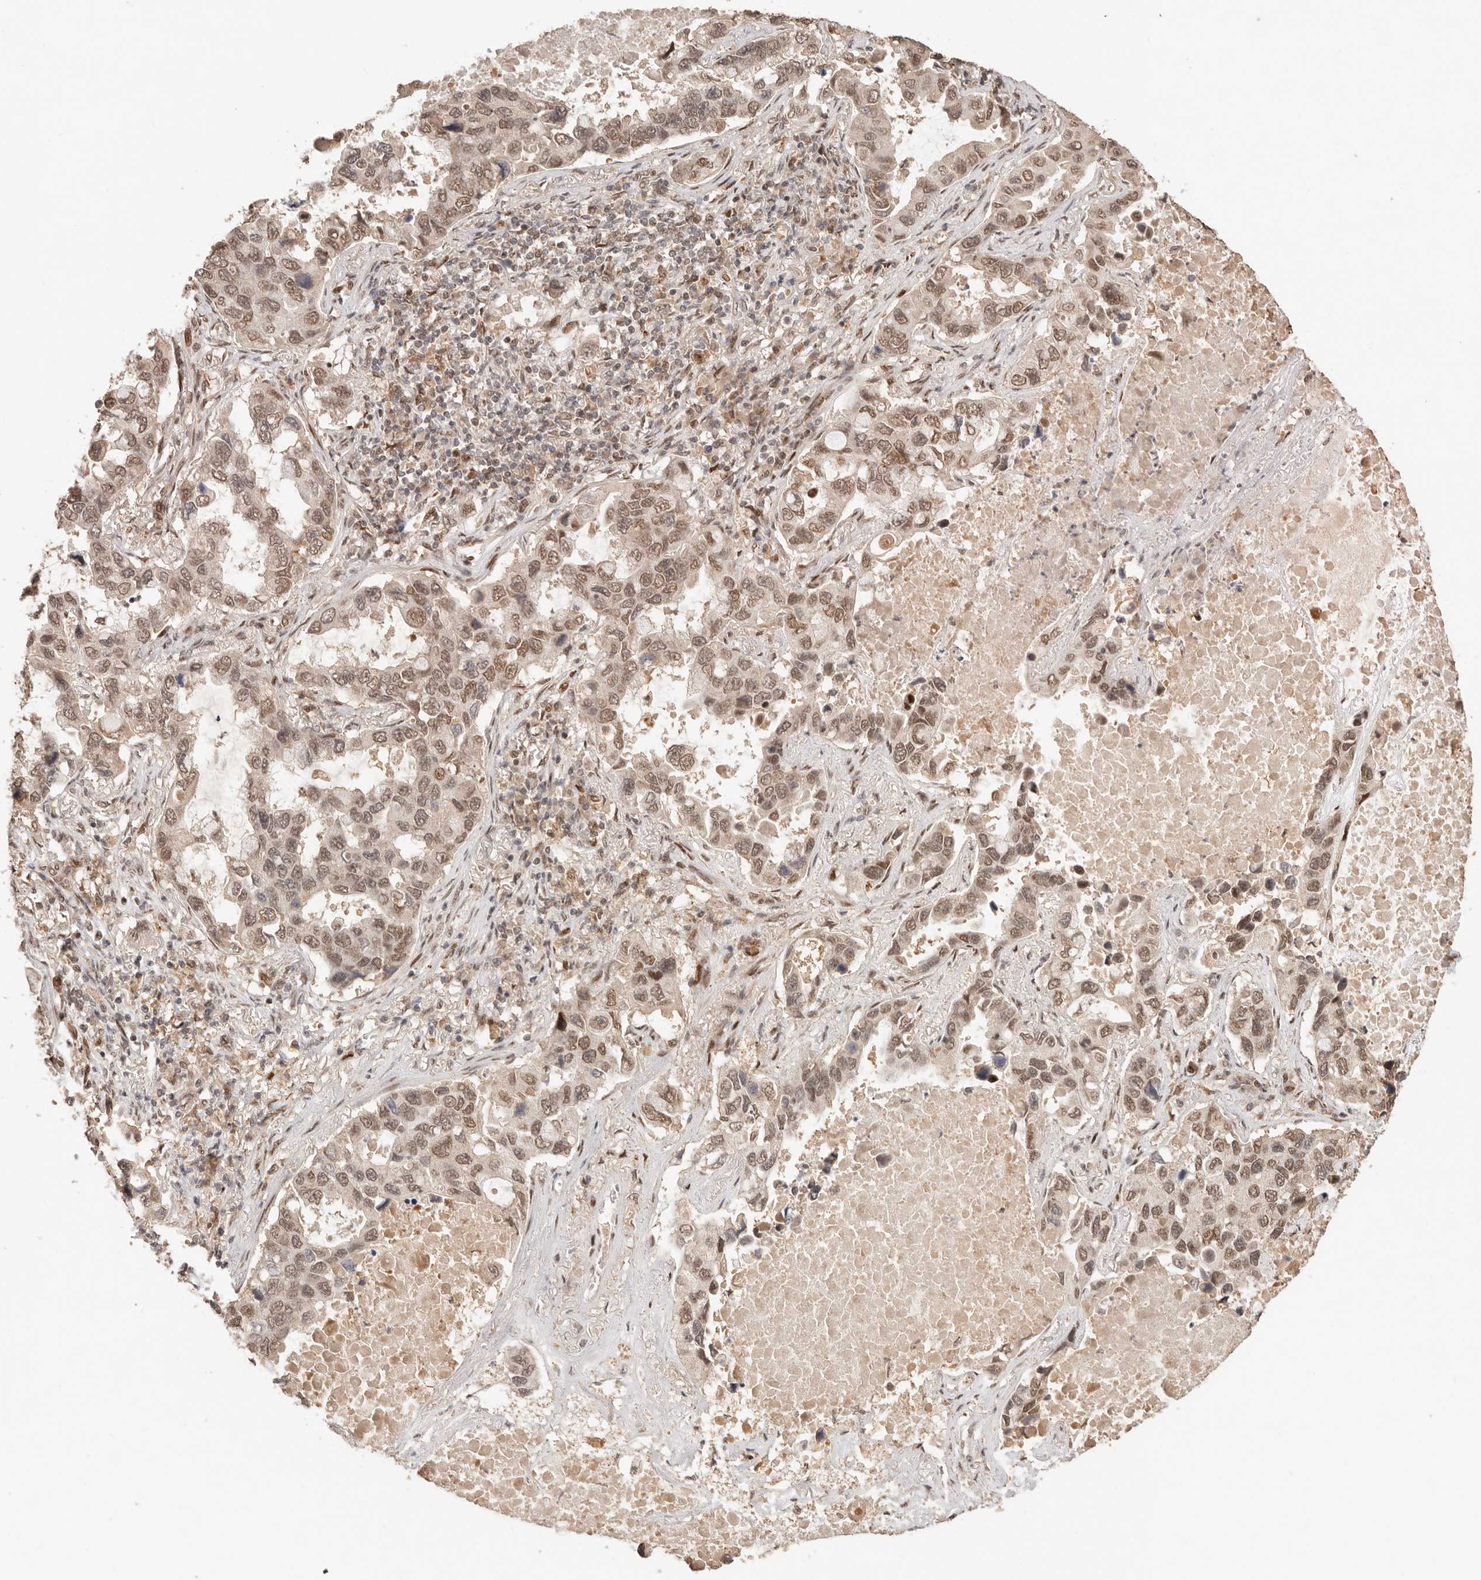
{"staining": {"intensity": "moderate", "quantity": ">75%", "location": "nuclear"}, "tissue": "lung cancer", "cell_type": "Tumor cells", "image_type": "cancer", "snomed": [{"axis": "morphology", "description": "Adenocarcinoma, NOS"}, {"axis": "topography", "description": "Lung"}], "caption": "Lung cancer stained with a brown dye reveals moderate nuclear positive staining in approximately >75% of tumor cells.", "gene": "NPAS2", "patient": {"sex": "male", "age": 64}}